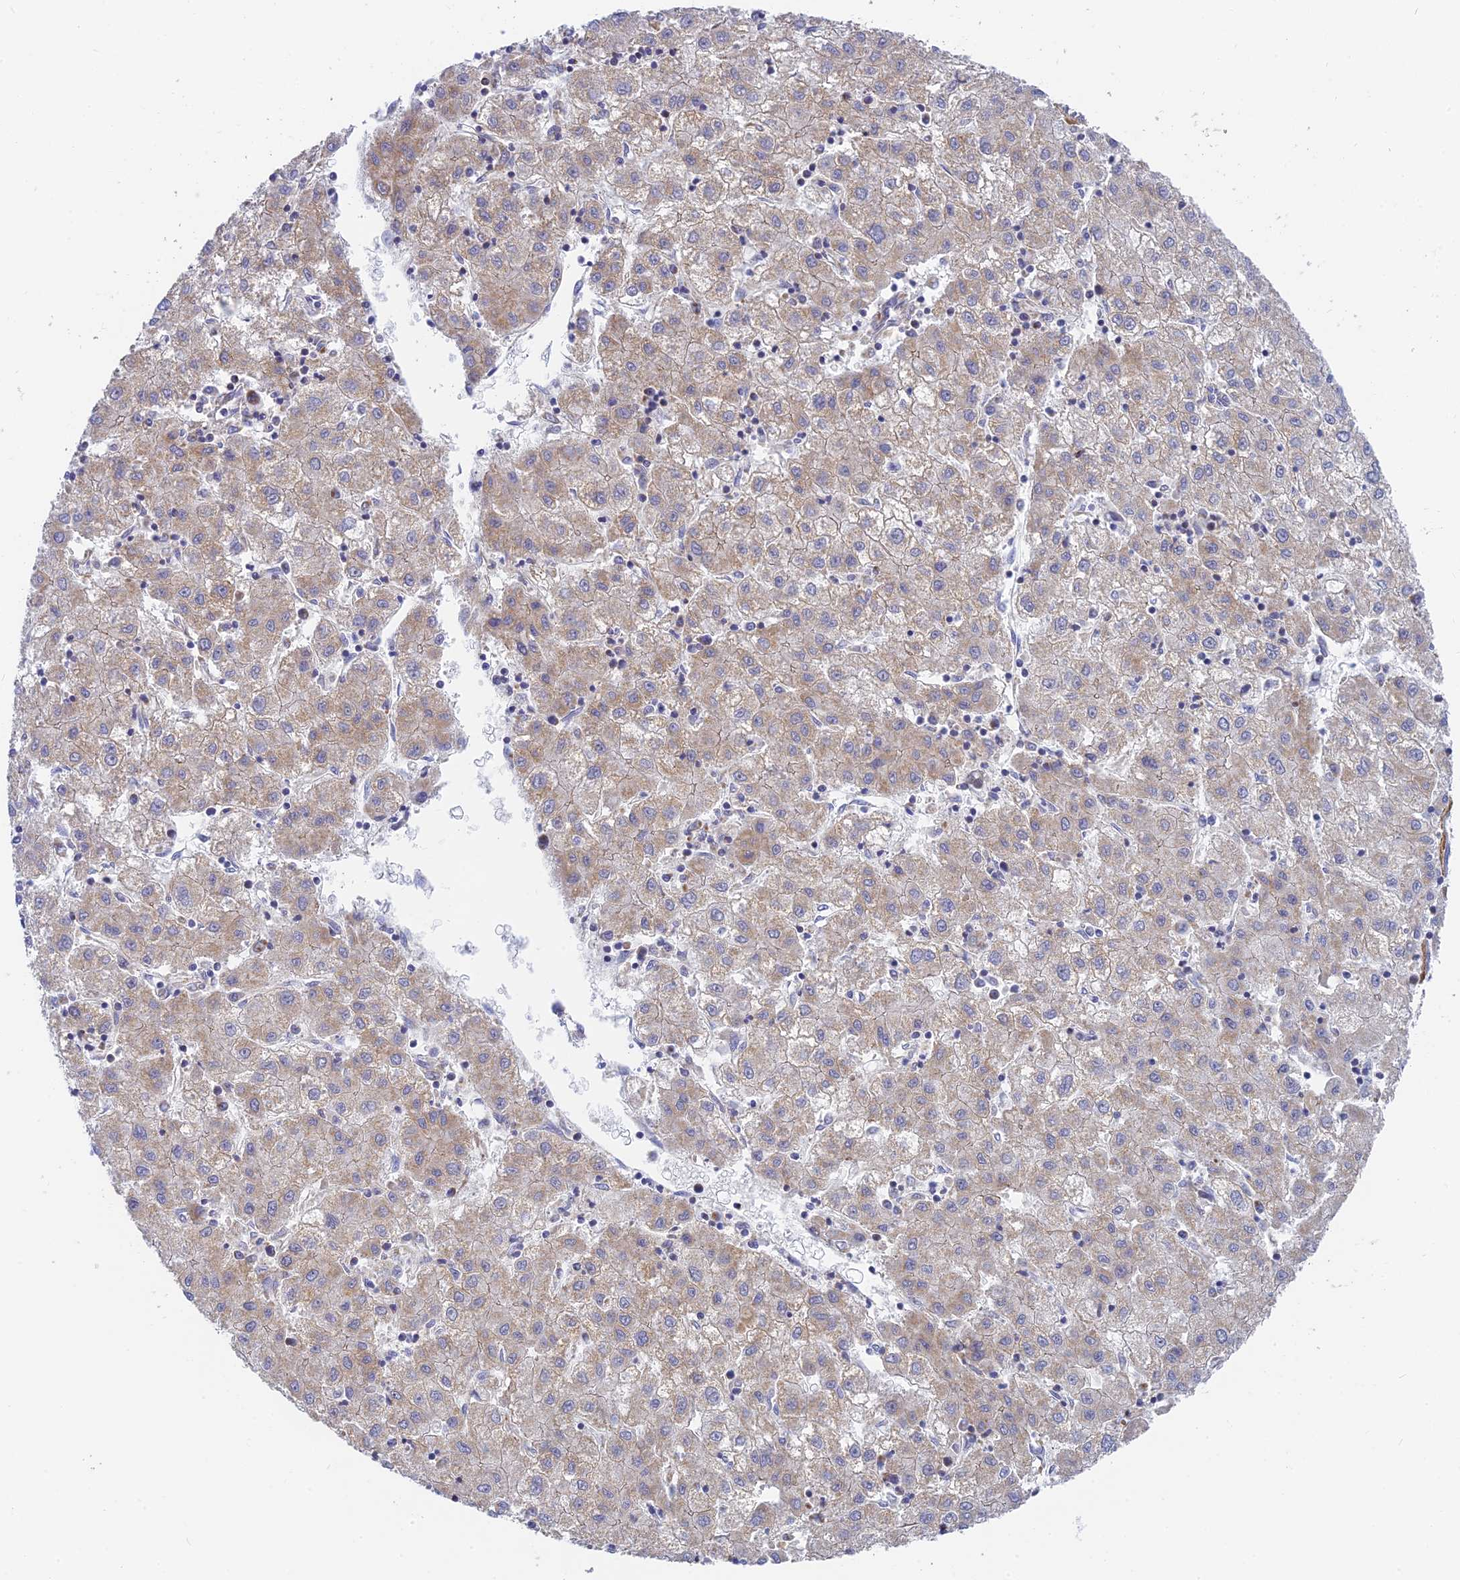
{"staining": {"intensity": "weak", "quantity": ">75%", "location": "cytoplasmic/membranous"}, "tissue": "liver cancer", "cell_type": "Tumor cells", "image_type": "cancer", "snomed": [{"axis": "morphology", "description": "Carcinoma, Hepatocellular, NOS"}, {"axis": "topography", "description": "Liver"}], "caption": "A brown stain shows weak cytoplasmic/membranous staining of a protein in human liver cancer (hepatocellular carcinoma) tumor cells.", "gene": "MRPL15", "patient": {"sex": "male", "age": 72}}